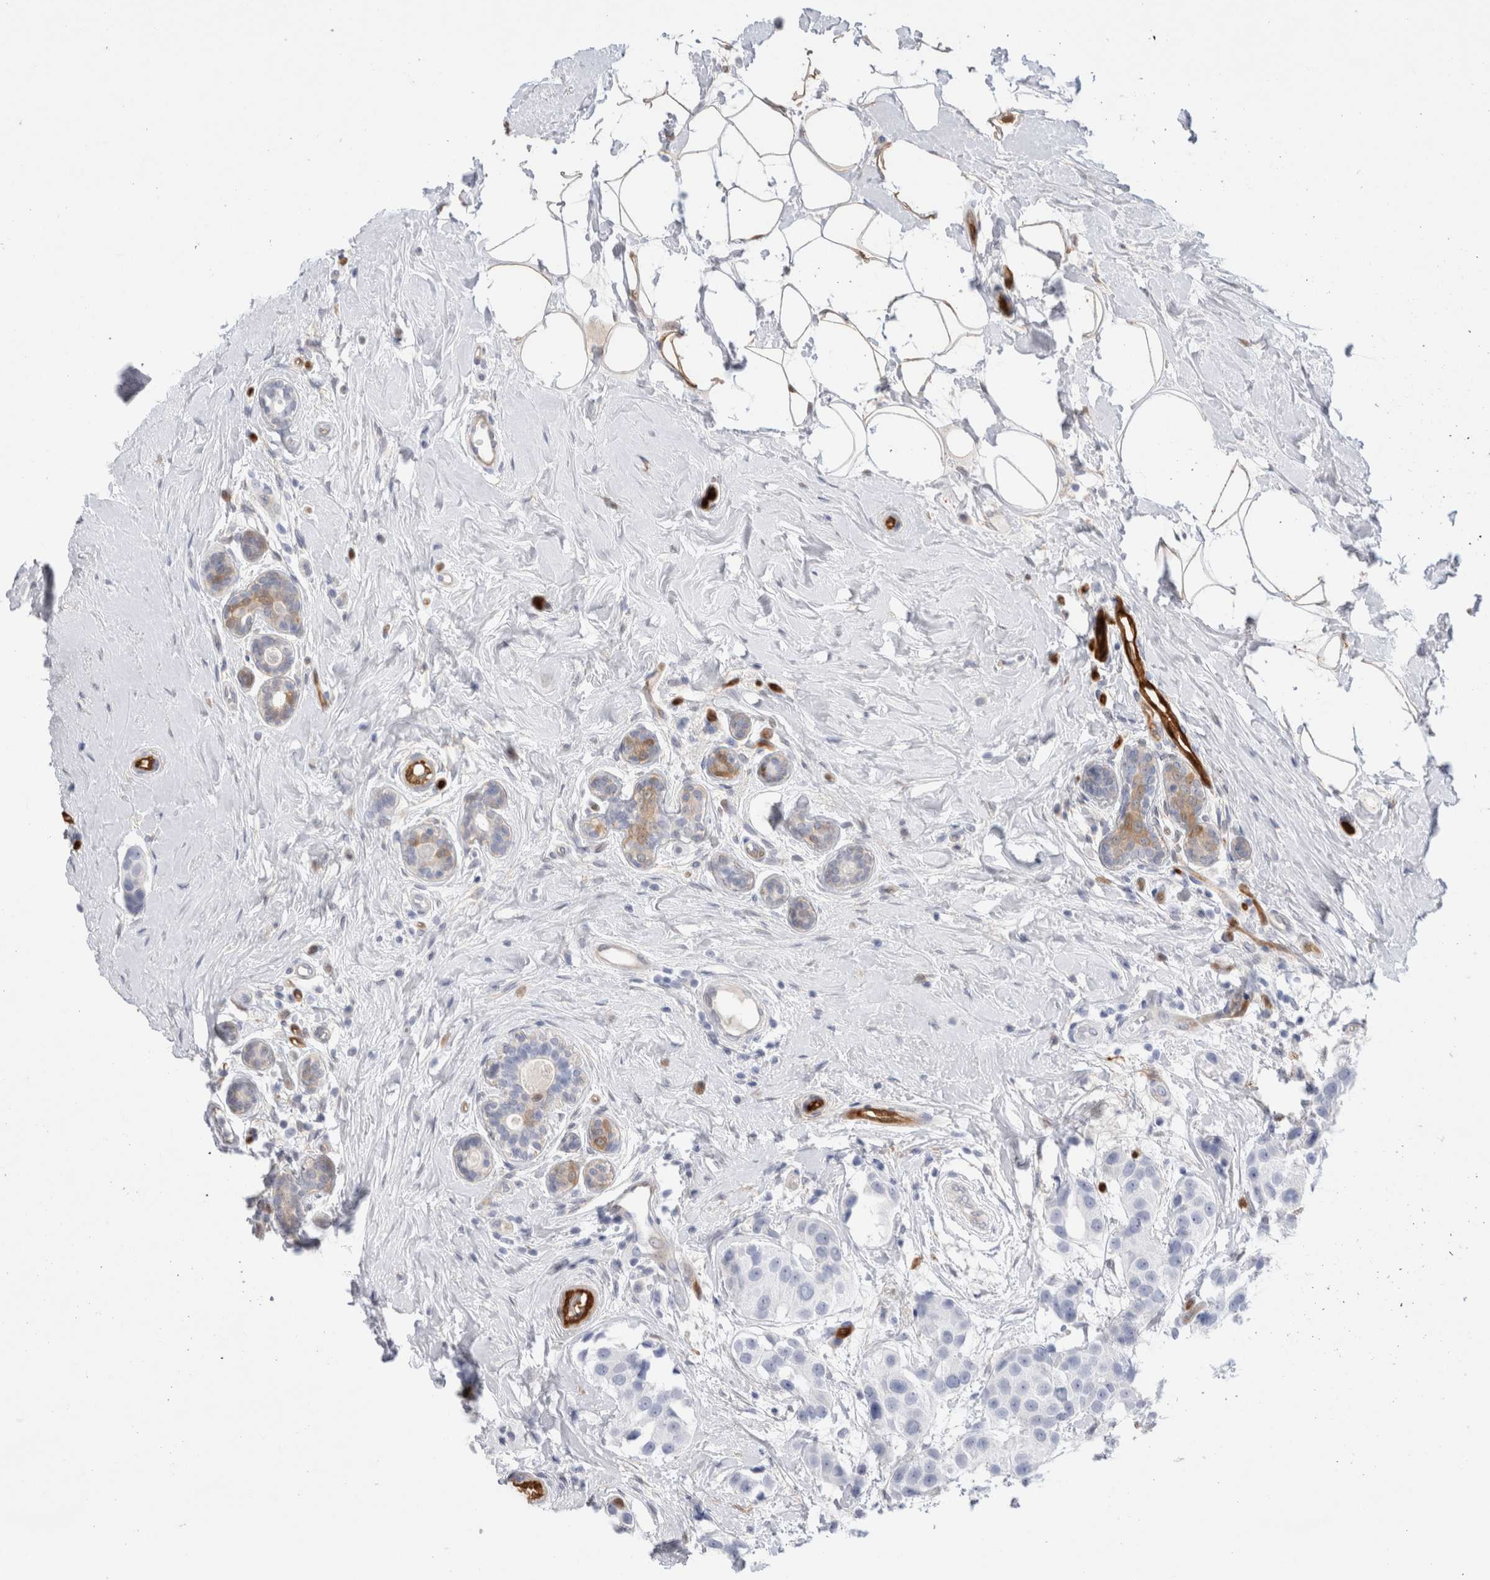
{"staining": {"intensity": "negative", "quantity": "none", "location": "none"}, "tissue": "breast cancer", "cell_type": "Tumor cells", "image_type": "cancer", "snomed": [{"axis": "morphology", "description": "Normal tissue, NOS"}, {"axis": "morphology", "description": "Duct carcinoma"}, {"axis": "topography", "description": "Breast"}], "caption": "Tumor cells are negative for protein expression in human breast cancer (infiltrating ductal carcinoma). The staining is performed using DAB (3,3'-diaminobenzidine) brown chromogen with nuclei counter-stained in using hematoxylin.", "gene": "NAPEPLD", "patient": {"sex": "female", "age": 39}}